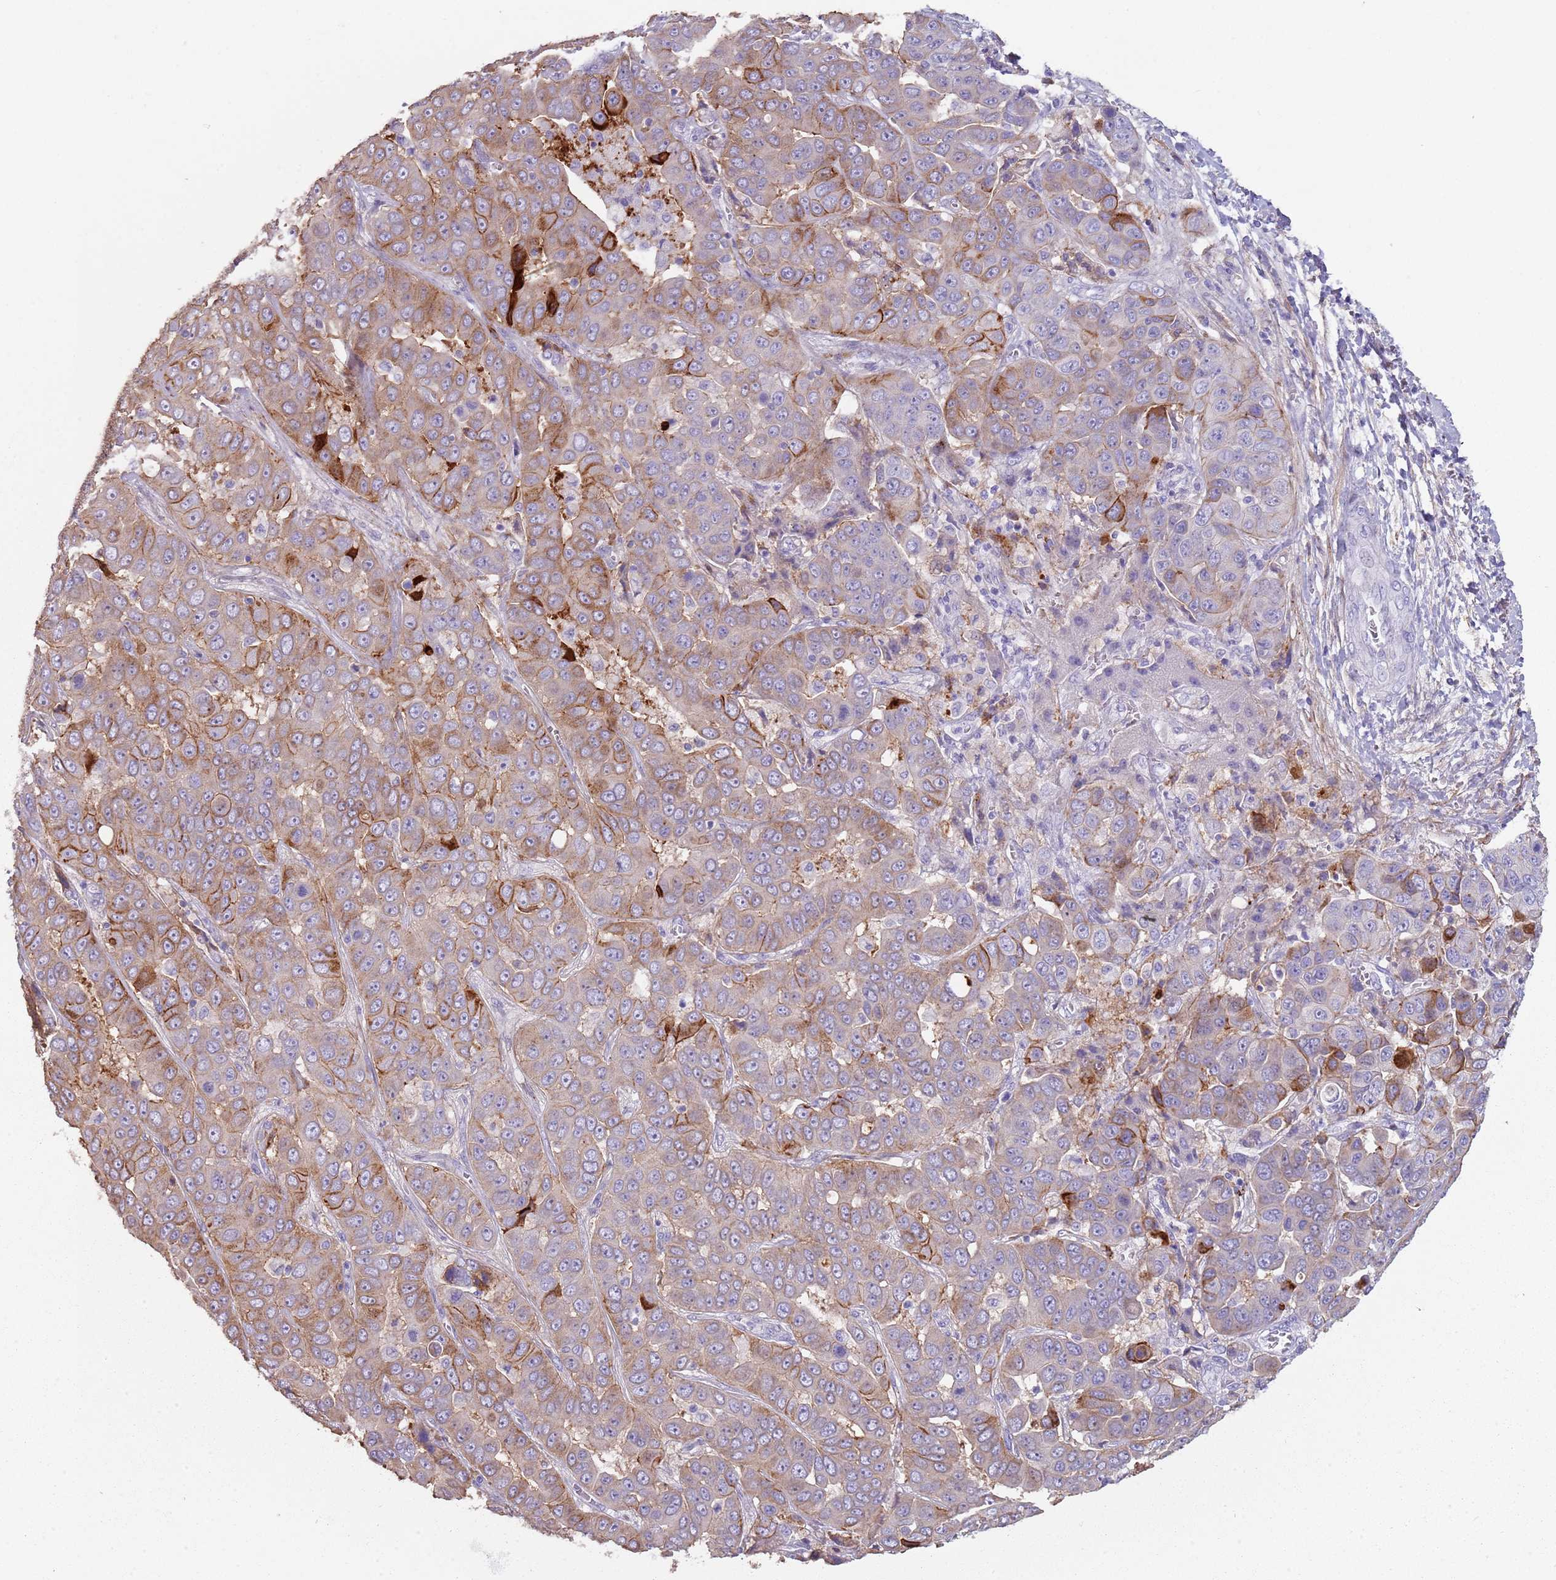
{"staining": {"intensity": "moderate", "quantity": "25%-75%", "location": "cytoplasmic/membranous"}, "tissue": "liver cancer", "cell_type": "Tumor cells", "image_type": "cancer", "snomed": [{"axis": "morphology", "description": "Cholangiocarcinoma"}, {"axis": "topography", "description": "Liver"}], "caption": "Liver cancer was stained to show a protein in brown. There is medium levels of moderate cytoplasmic/membranous staining in about 25%-75% of tumor cells.", "gene": "NBPF3", "patient": {"sex": "female", "age": 52}}